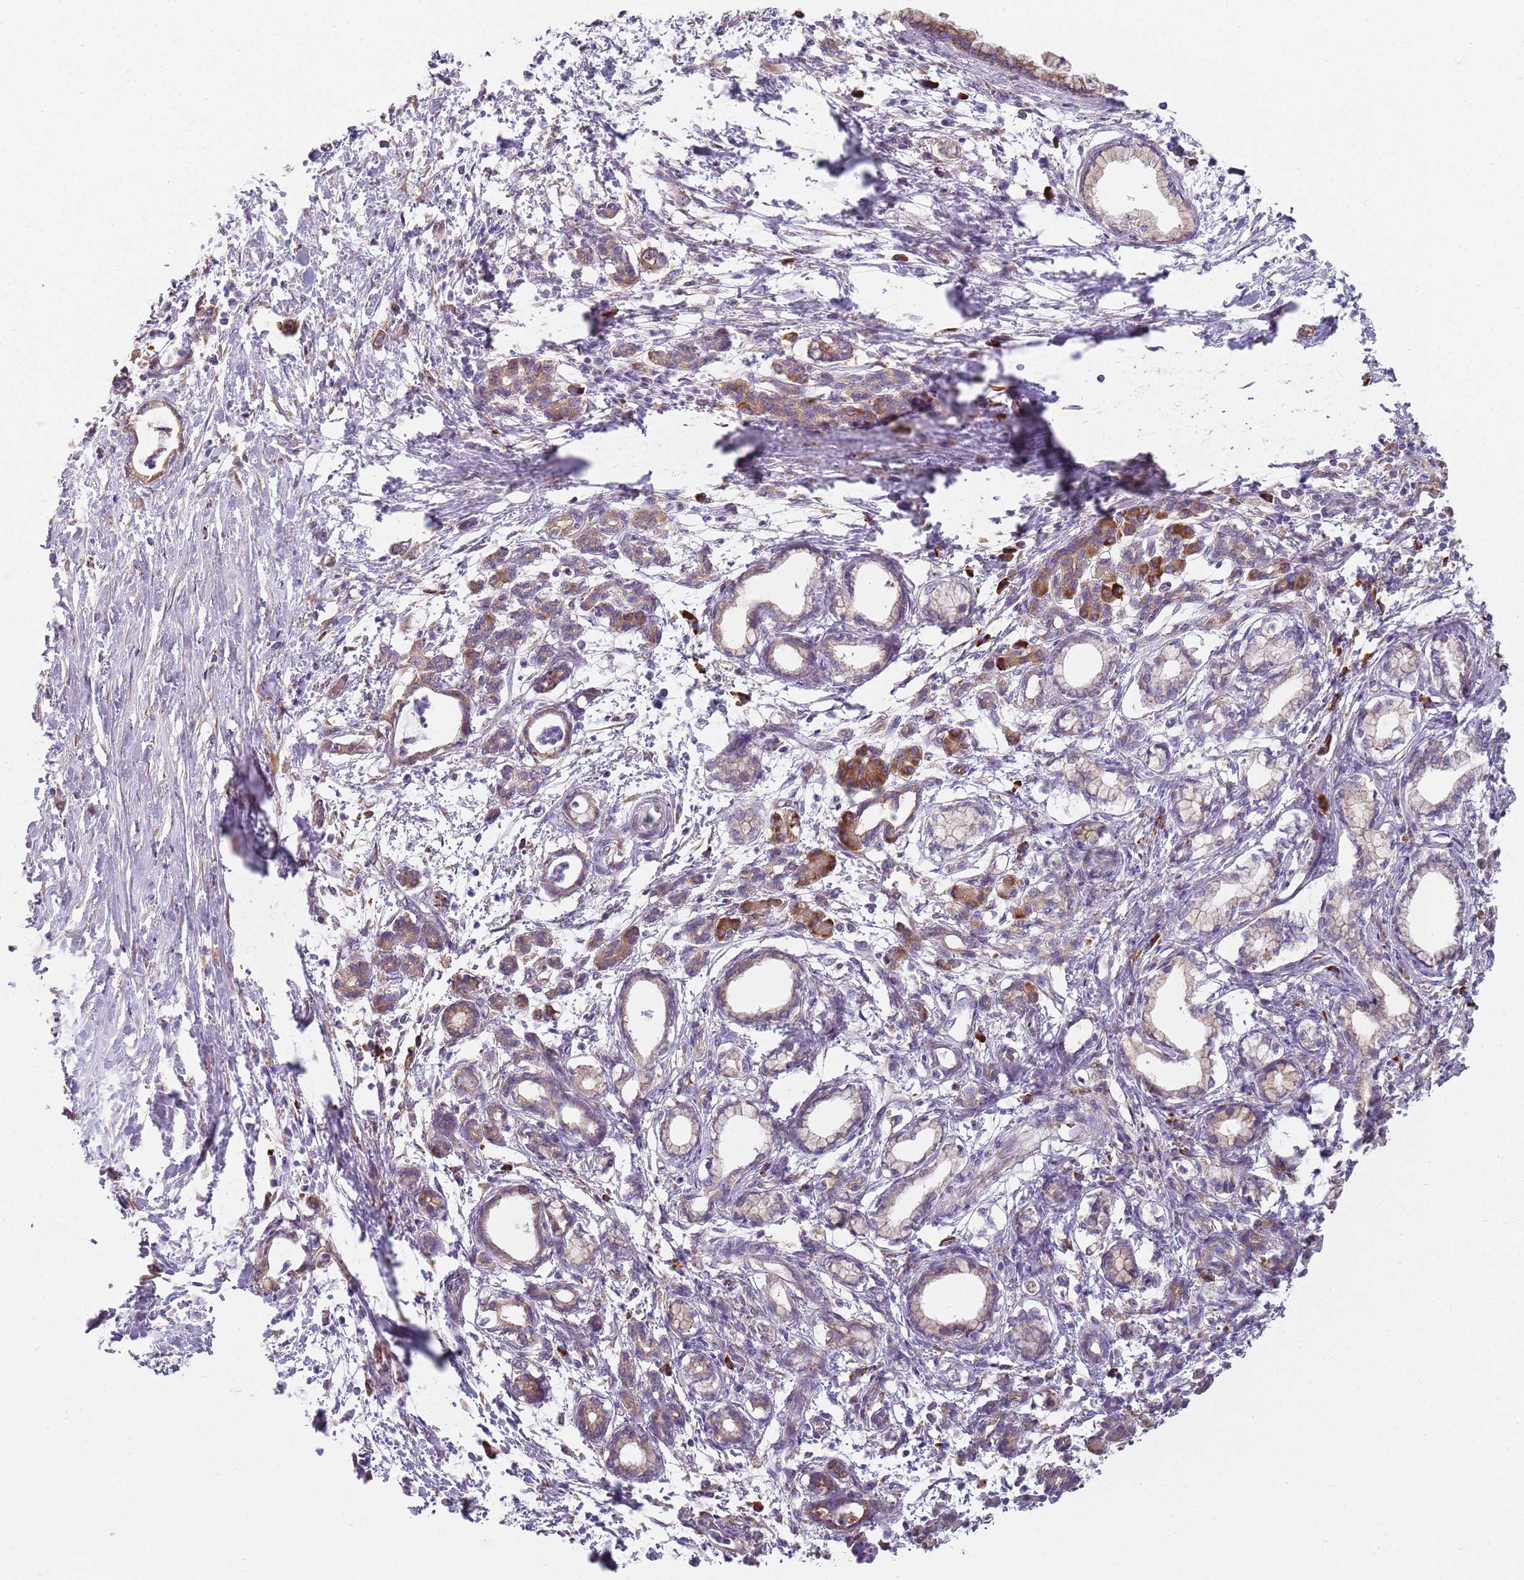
{"staining": {"intensity": "moderate", "quantity": "25%-75%", "location": "cytoplasmic/membranous"}, "tissue": "pancreatic cancer", "cell_type": "Tumor cells", "image_type": "cancer", "snomed": [{"axis": "morphology", "description": "Adenocarcinoma, NOS"}, {"axis": "topography", "description": "Pancreas"}], "caption": "Adenocarcinoma (pancreatic) stained for a protein displays moderate cytoplasmic/membranous positivity in tumor cells. (DAB IHC, brown staining for protein, blue staining for nuclei).", "gene": "SPATA2", "patient": {"sex": "female", "age": 55}}